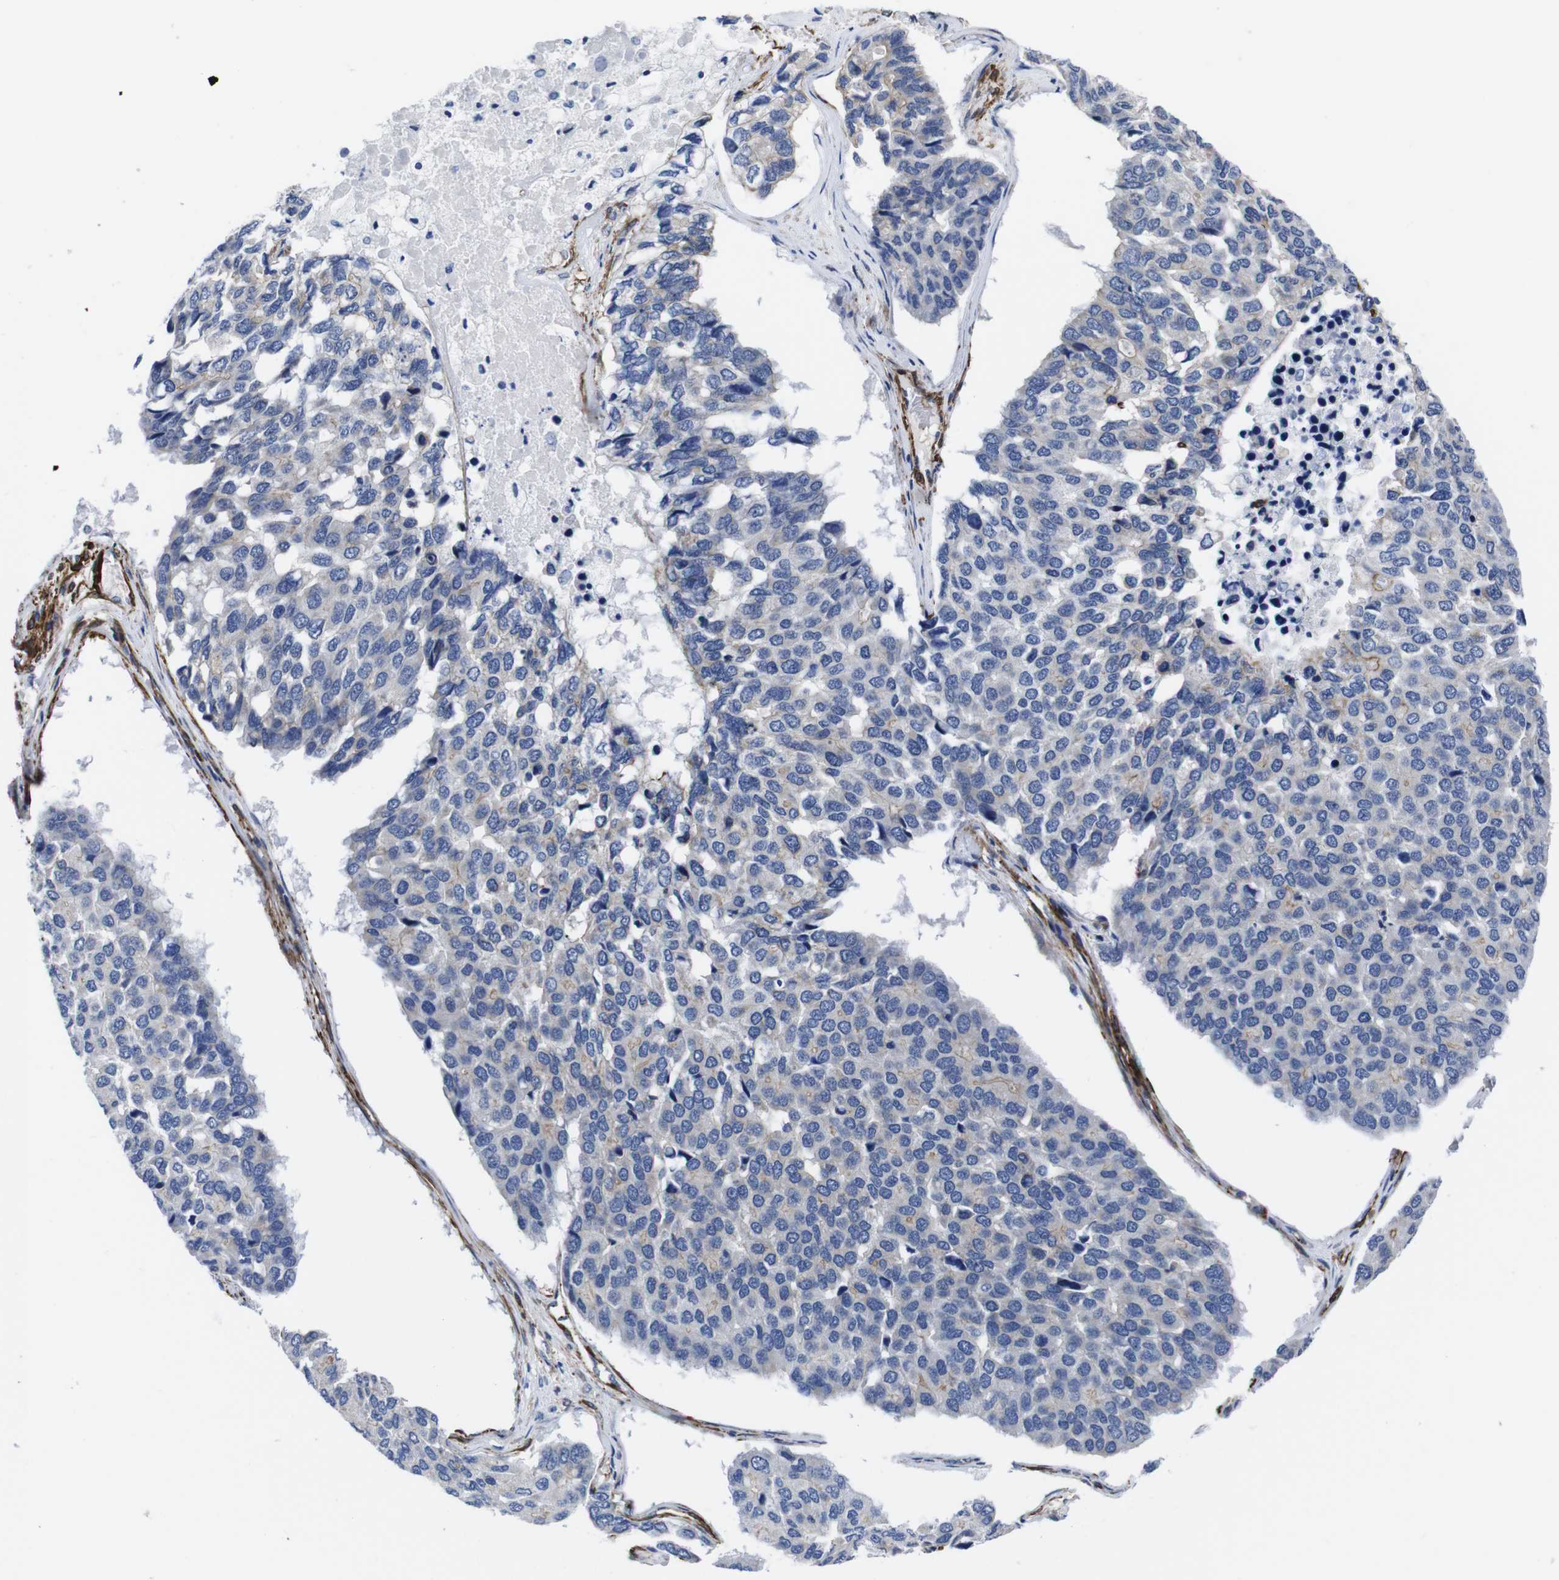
{"staining": {"intensity": "negative", "quantity": "none", "location": "none"}, "tissue": "pancreatic cancer", "cell_type": "Tumor cells", "image_type": "cancer", "snomed": [{"axis": "morphology", "description": "Adenocarcinoma, NOS"}, {"axis": "topography", "description": "Pancreas"}], "caption": "Adenocarcinoma (pancreatic) was stained to show a protein in brown. There is no significant staining in tumor cells.", "gene": "WNT10A", "patient": {"sex": "male", "age": 50}}